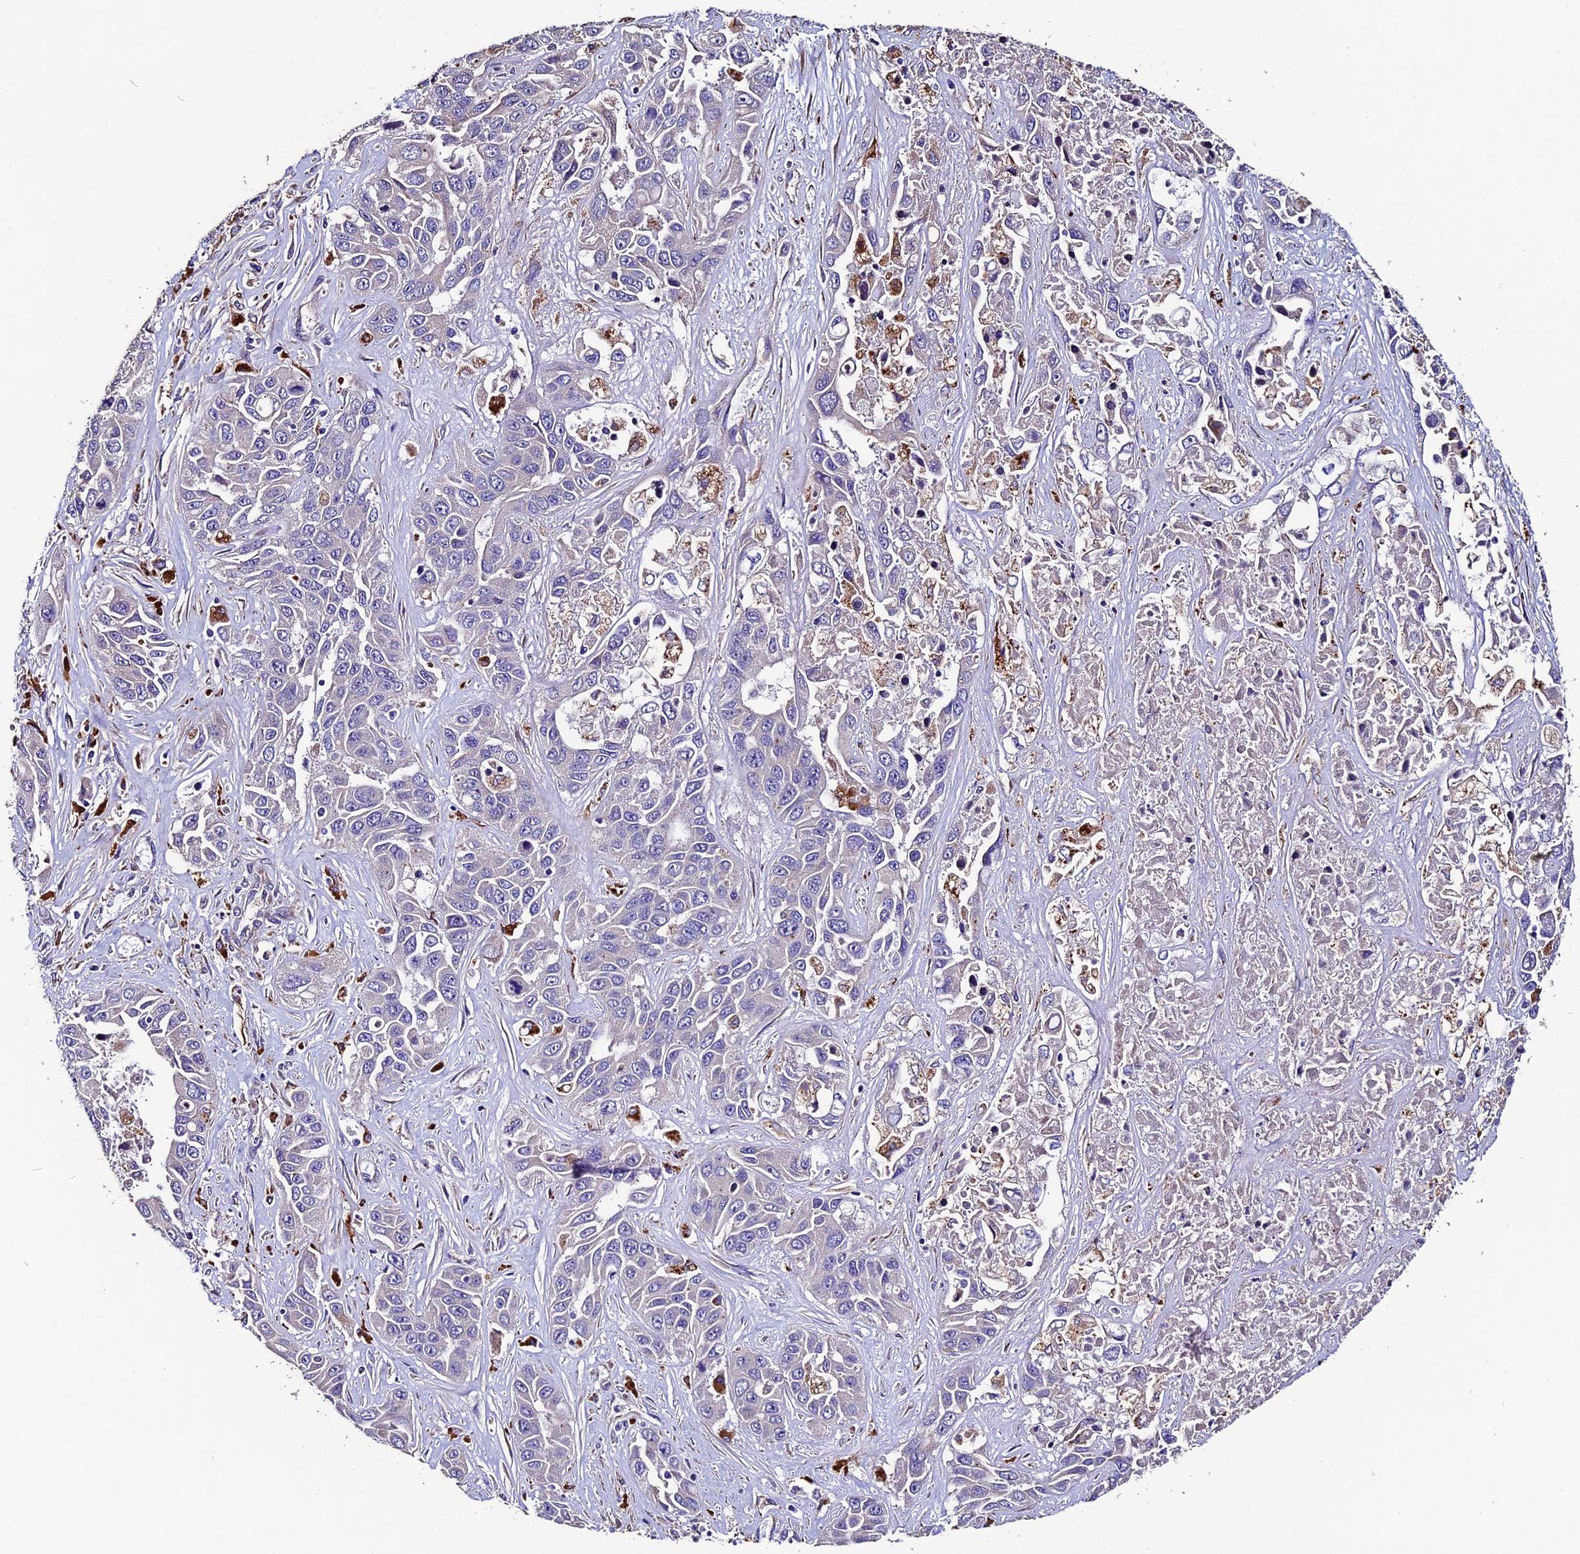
{"staining": {"intensity": "negative", "quantity": "none", "location": "none"}, "tissue": "liver cancer", "cell_type": "Tumor cells", "image_type": "cancer", "snomed": [{"axis": "morphology", "description": "Cholangiocarcinoma"}, {"axis": "topography", "description": "Liver"}], "caption": "This is an immunohistochemistry (IHC) histopathology image of cholangiocarcinoma (liver). There is no staining in tumor cells.", "gene": "CLN5", "patient": {"sex": "female", "age": 52}}